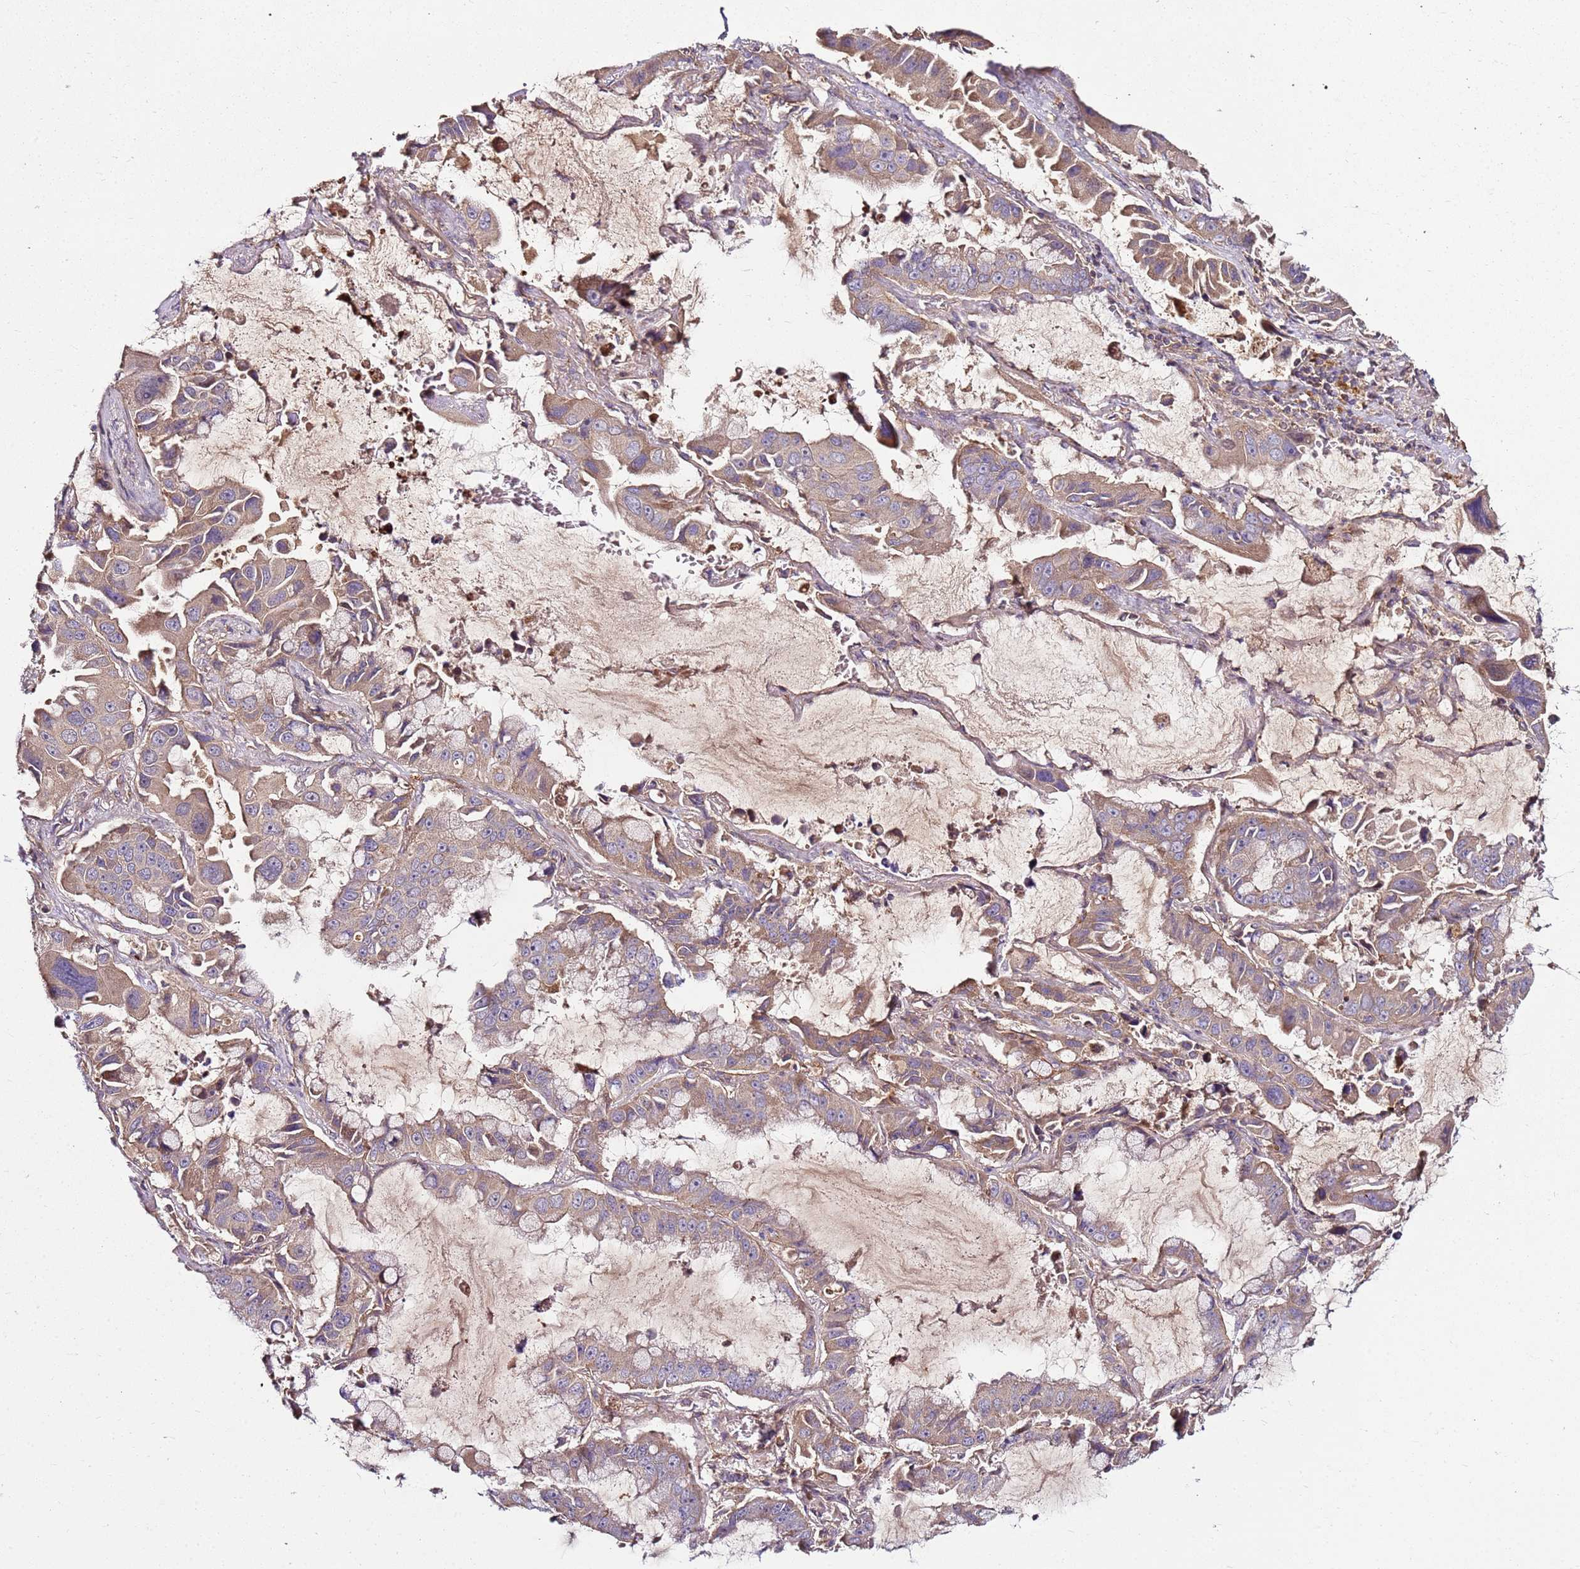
{"staining": {"intensity": "strong", "quantity": "25%-75%", "location": "cytoplasmic/membranous"}, "tissue": "lung cancer", "cell_type": "Tumor cells", "image_type": "cancer", "snomed": [{"axis": "morphology", "description": "Adenocarcinoma, NOS"}, {"axis": "topography", "description": "Lung"}], "caption": "Protein staining reveals strong cytoplasmic/membranous positivity in about 25%-75% of tumor cells in lung cancer (adenocarcinoma).", "gene": "KRTAP21-3", "patient": {"sex": "male", "age": 64}}